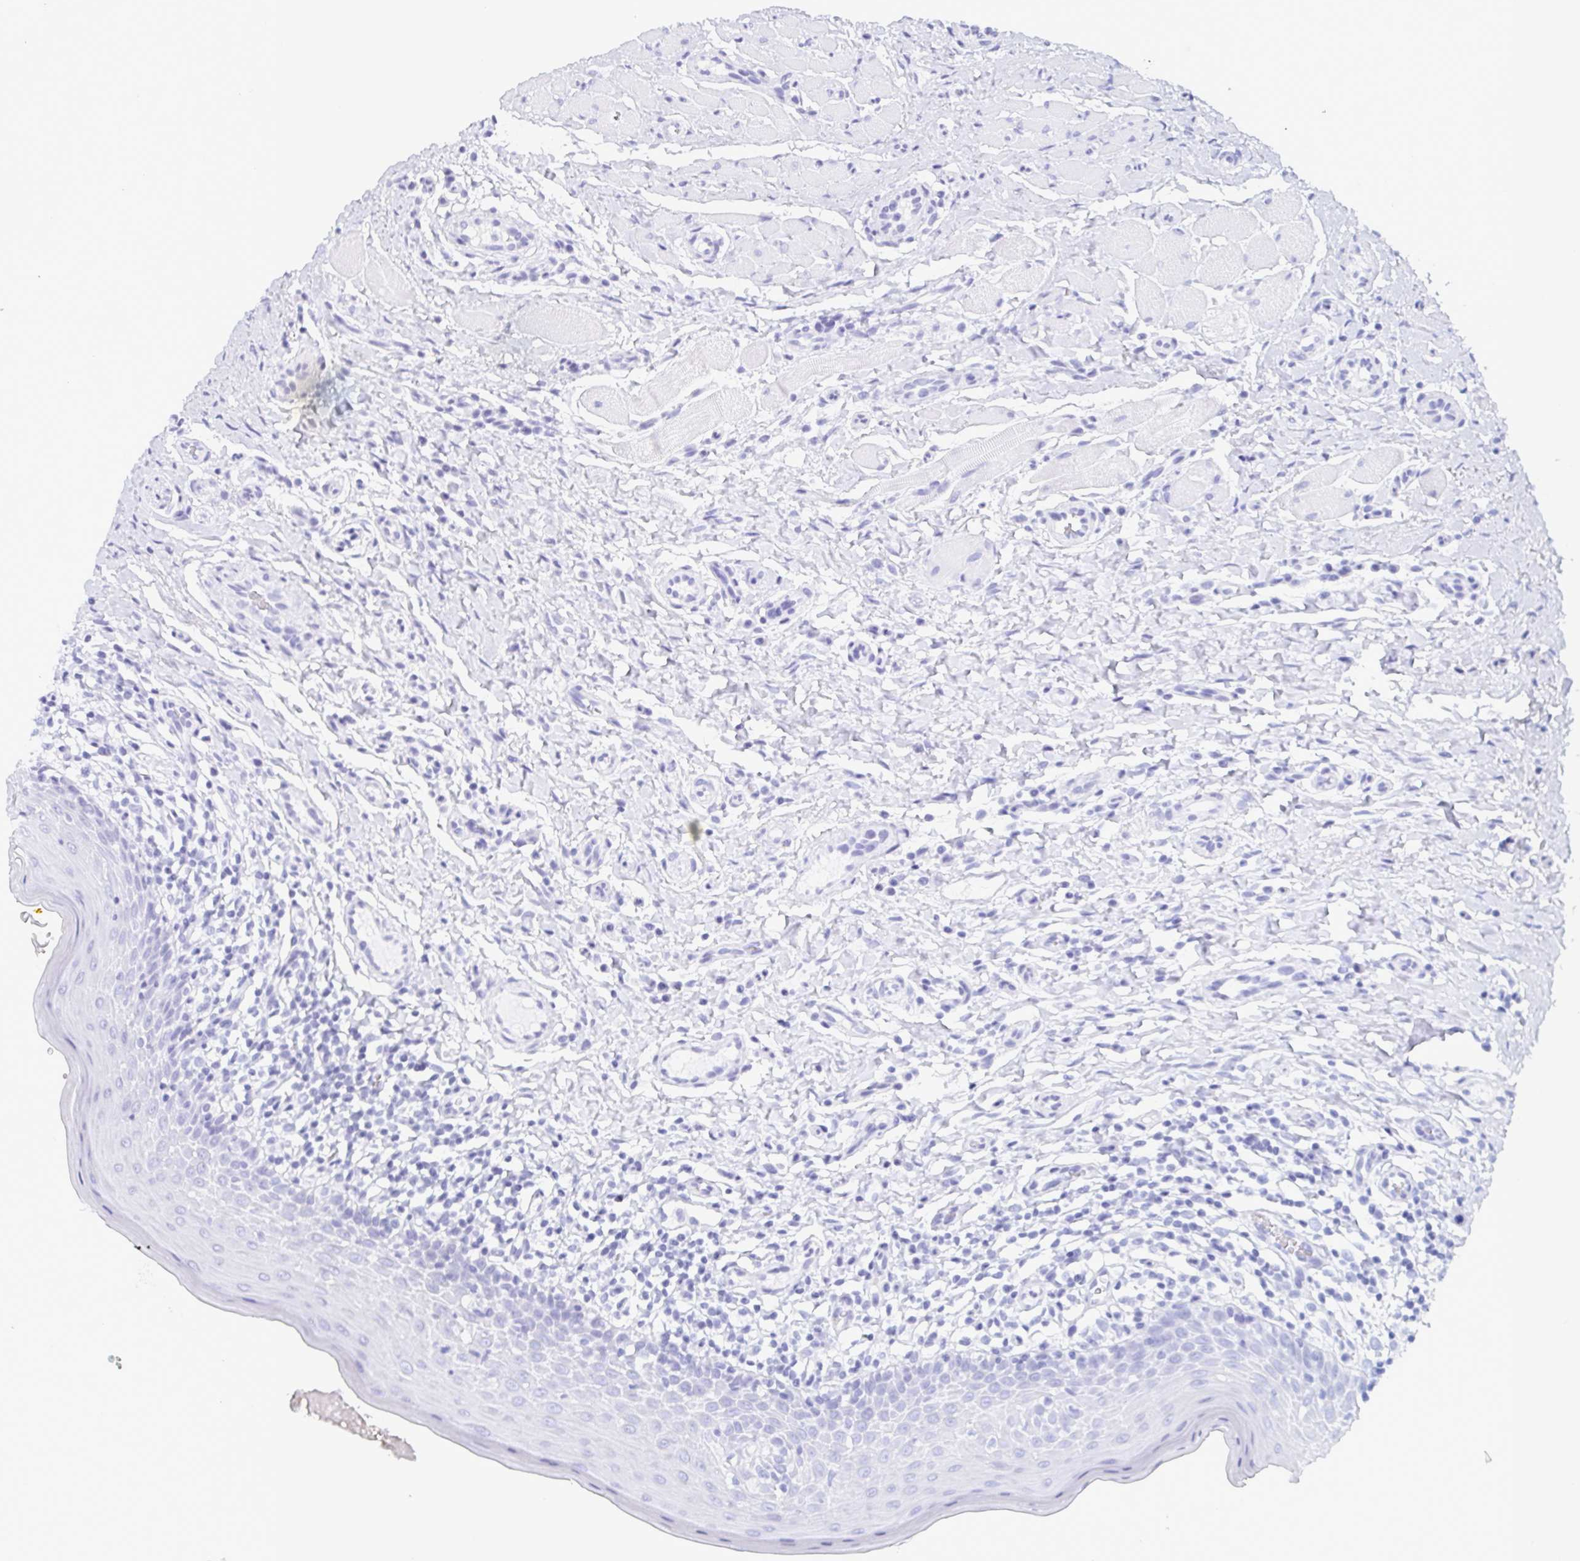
{"staining": {"intensity": "negative", "quantity": "none", "location": "none"}, "tissue": "oral mucosa", "cell_type": "Squamous epithelial cells", "image_type": "normal", "snomed": [{"axis": "morphology", "description": "Normal tissue, NOS"}, {"axis": "topography", "description": "Oral tissue"}, {"axis": "topography", "description": "Tounge, NOS"}], "caption": "High power microscopy histopathology image of an IHC histopathology image of unremarkable oral mucosa, revealing no significant staining in squamous epithelial cells.", "gene": "ENSG00000275778", "patient": {"sex": "female", "age": 58}}